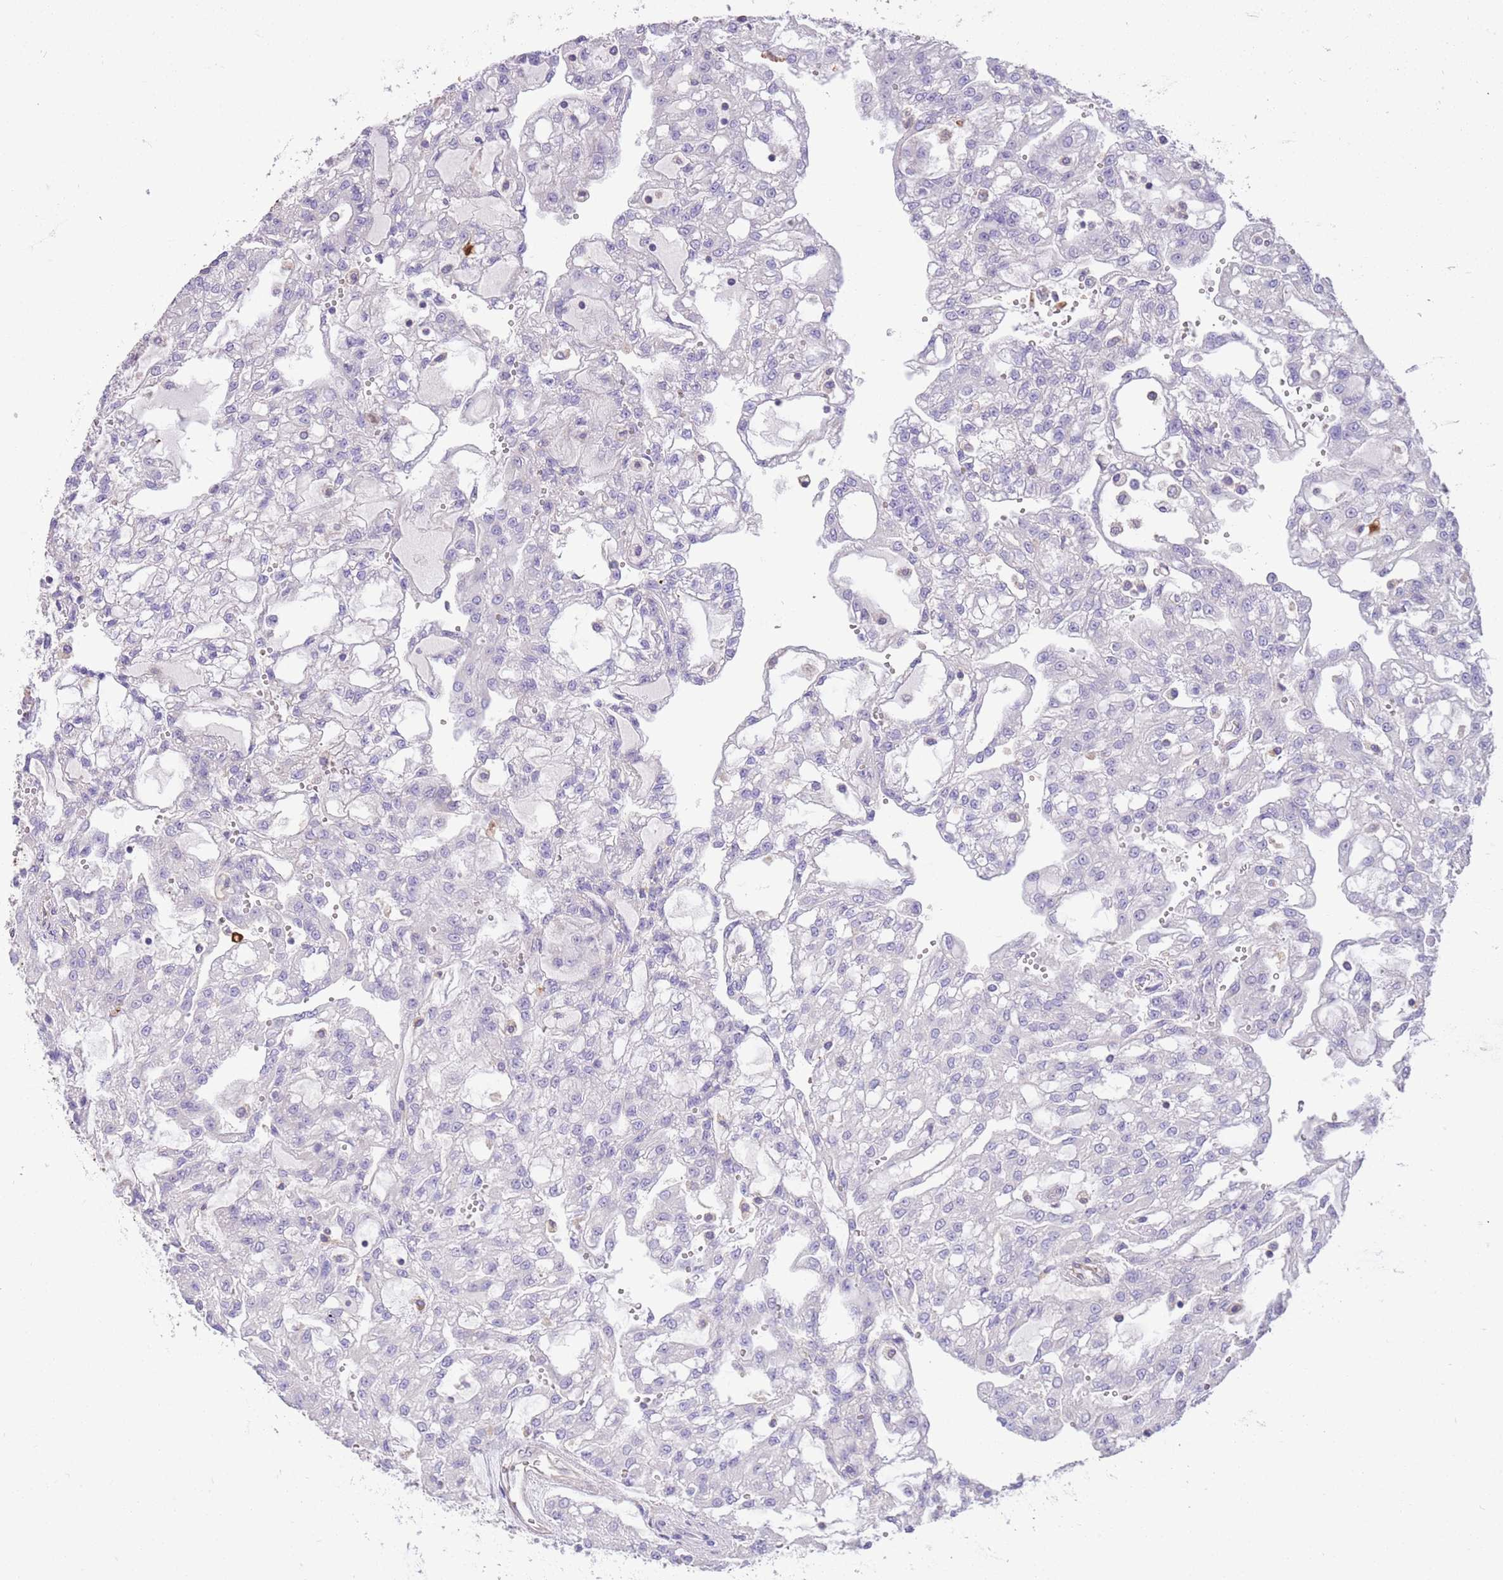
{"staining": {"intensity": "negative", "quantity": "none", "location": "none"}, "tissue": "renal cancer", "cell_type": "Tumor cells", "image_type": "cancer", "snomed": [{"axis": "morphology", "description": "Adenocarcinoma, NOS"}, {"axis": "topography", "description": "Kidney"}], "caption": "The immunohistochemistry image has no significant positivity in tumor cells of renal adenocarcinoma tissue. The staining is performed using DAB (3,3'-diaminobenzidine) brown chromogen with nuclei counter-stained in using hematoxylin.", "gene": "SFTPA1", "patient": {"sex": "male", "age": 63}}